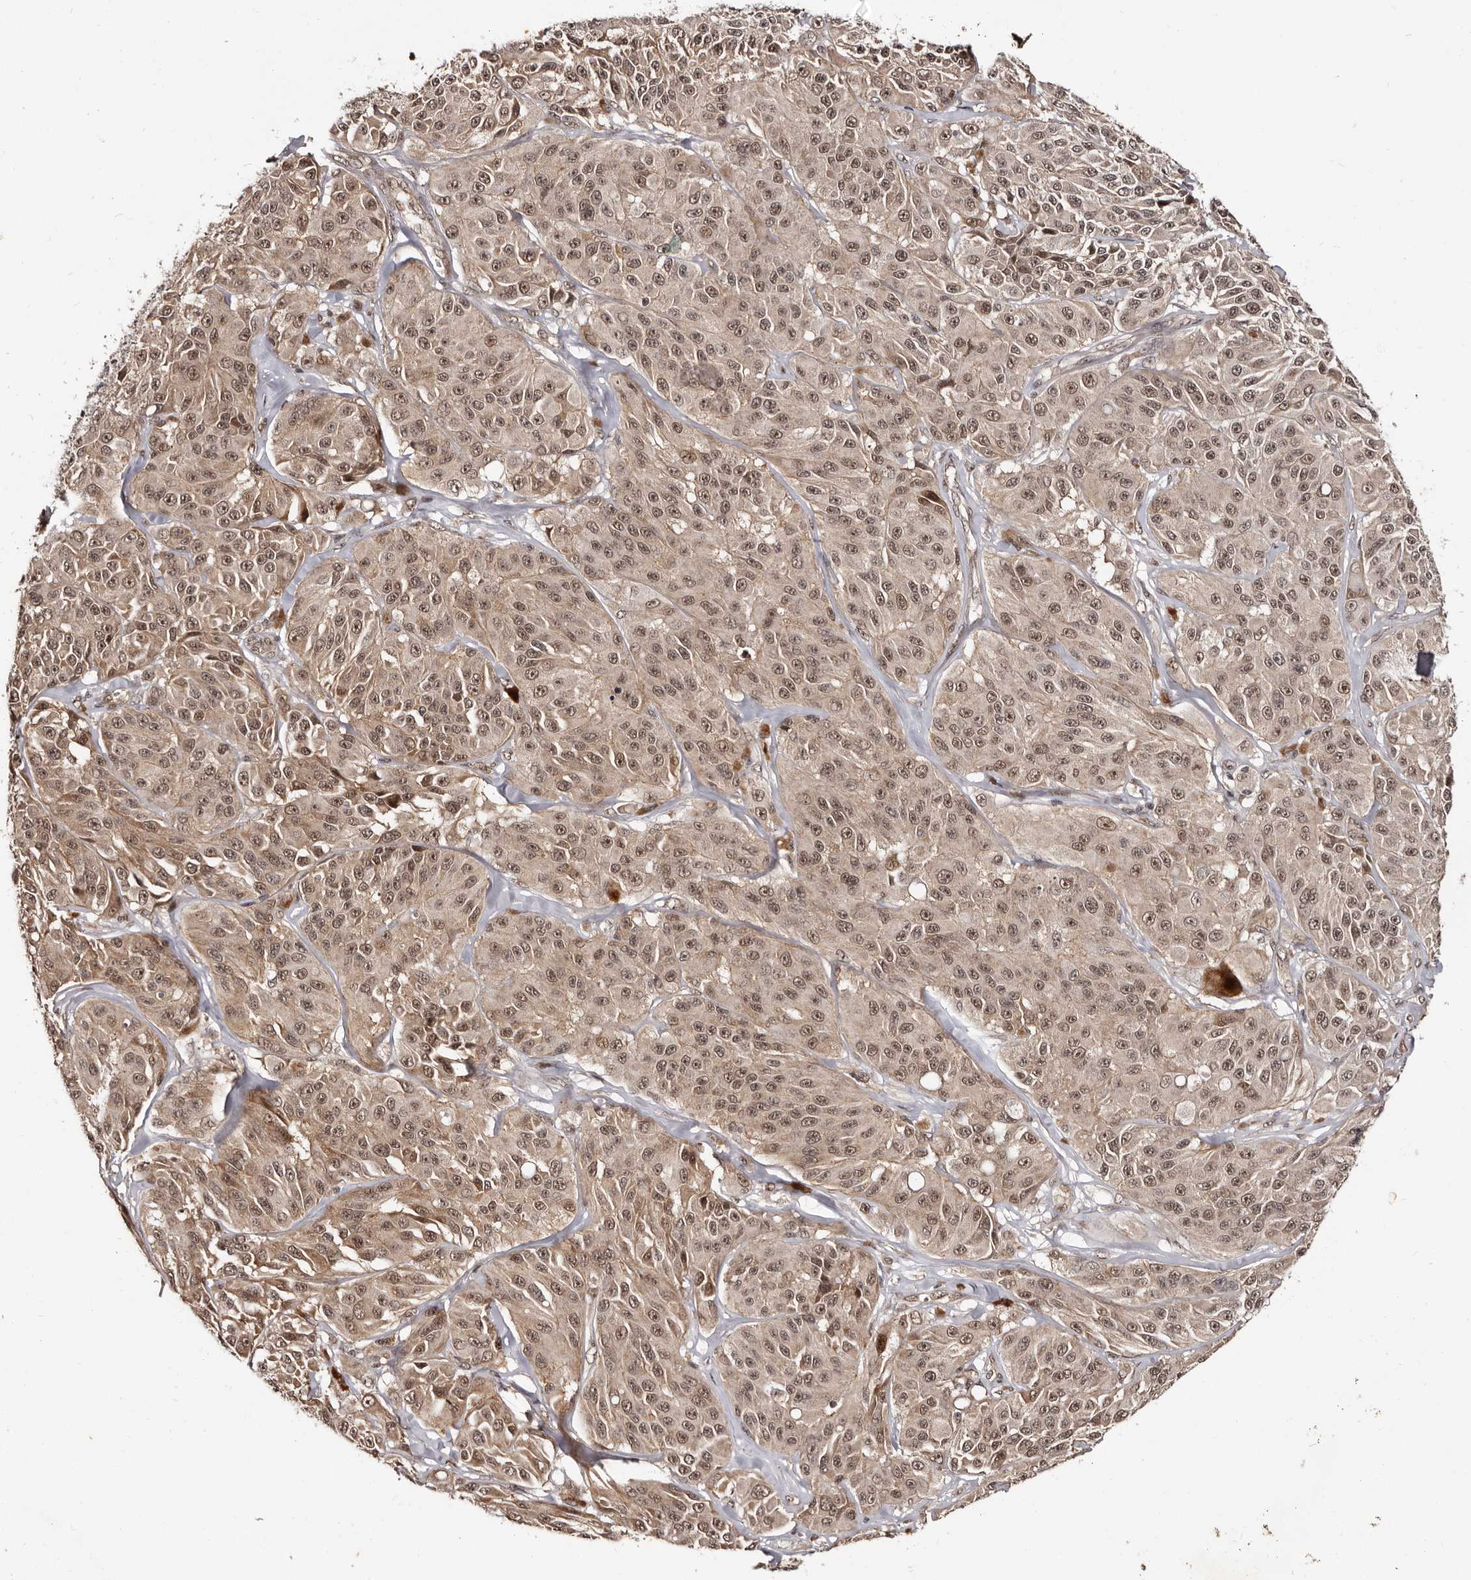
{"staining": {"intensity": "moderate", "quantity": ">75%", "location": "cytoplasmic/membranous,nuclear"}, "tissue": "melanoma", "cell_type": "Tumor cells", "image_type": "cancer", "snomed": [{"axis": "morphology", "description": "Malignant melanoma, NOS"}, {"axis": "topography", "description": "Skin"}], "caption": "The histopathology image reveals a brown stain indicating the presence of a protein in the cytoplasmic/membranous and nuclear of tumor cells in malignant melanoma.", "gene": "TBC1D22B", "patient": {"sex": "male", "age": 84}}